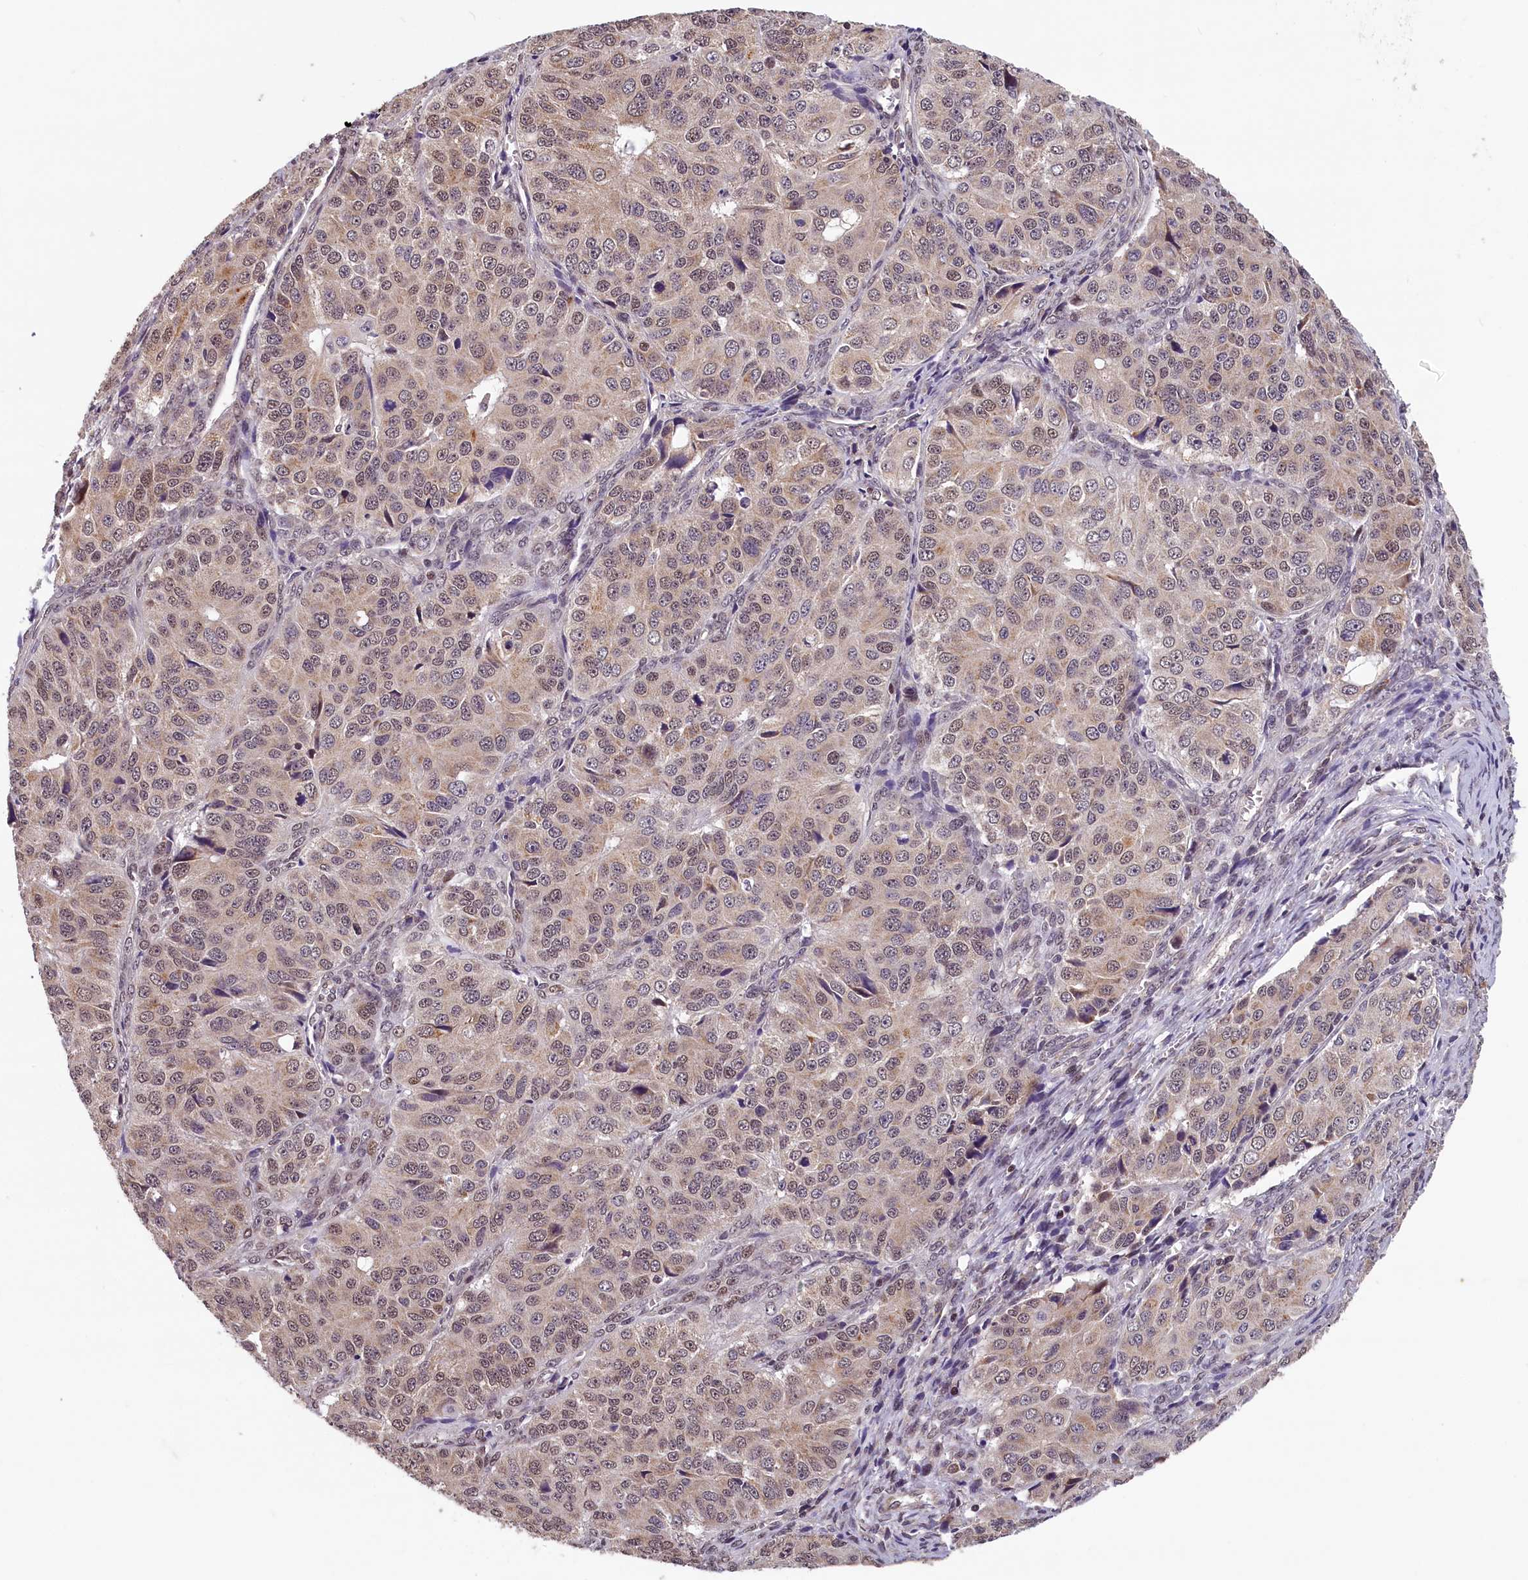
{"staining": {"intensity": "weak", "quantity": "25%-75%", "location": "nuclear"}, "tissue": "ovarian cancer", "cell_type": "Tumor cells", "image_type": "cancer", "snomed": [{"axis": "morphology", "description": "Carcinoma, endometroid"}, {"axis": "topography", "description": "Ovary"}], "caption": "This is an image of immunohistochemistry staining of ovarian cancer, which shows weak positivity in the nuclear of tumor cells.", "gene": "KCNK6", "patient": {"sex": "female", "age": 51}}